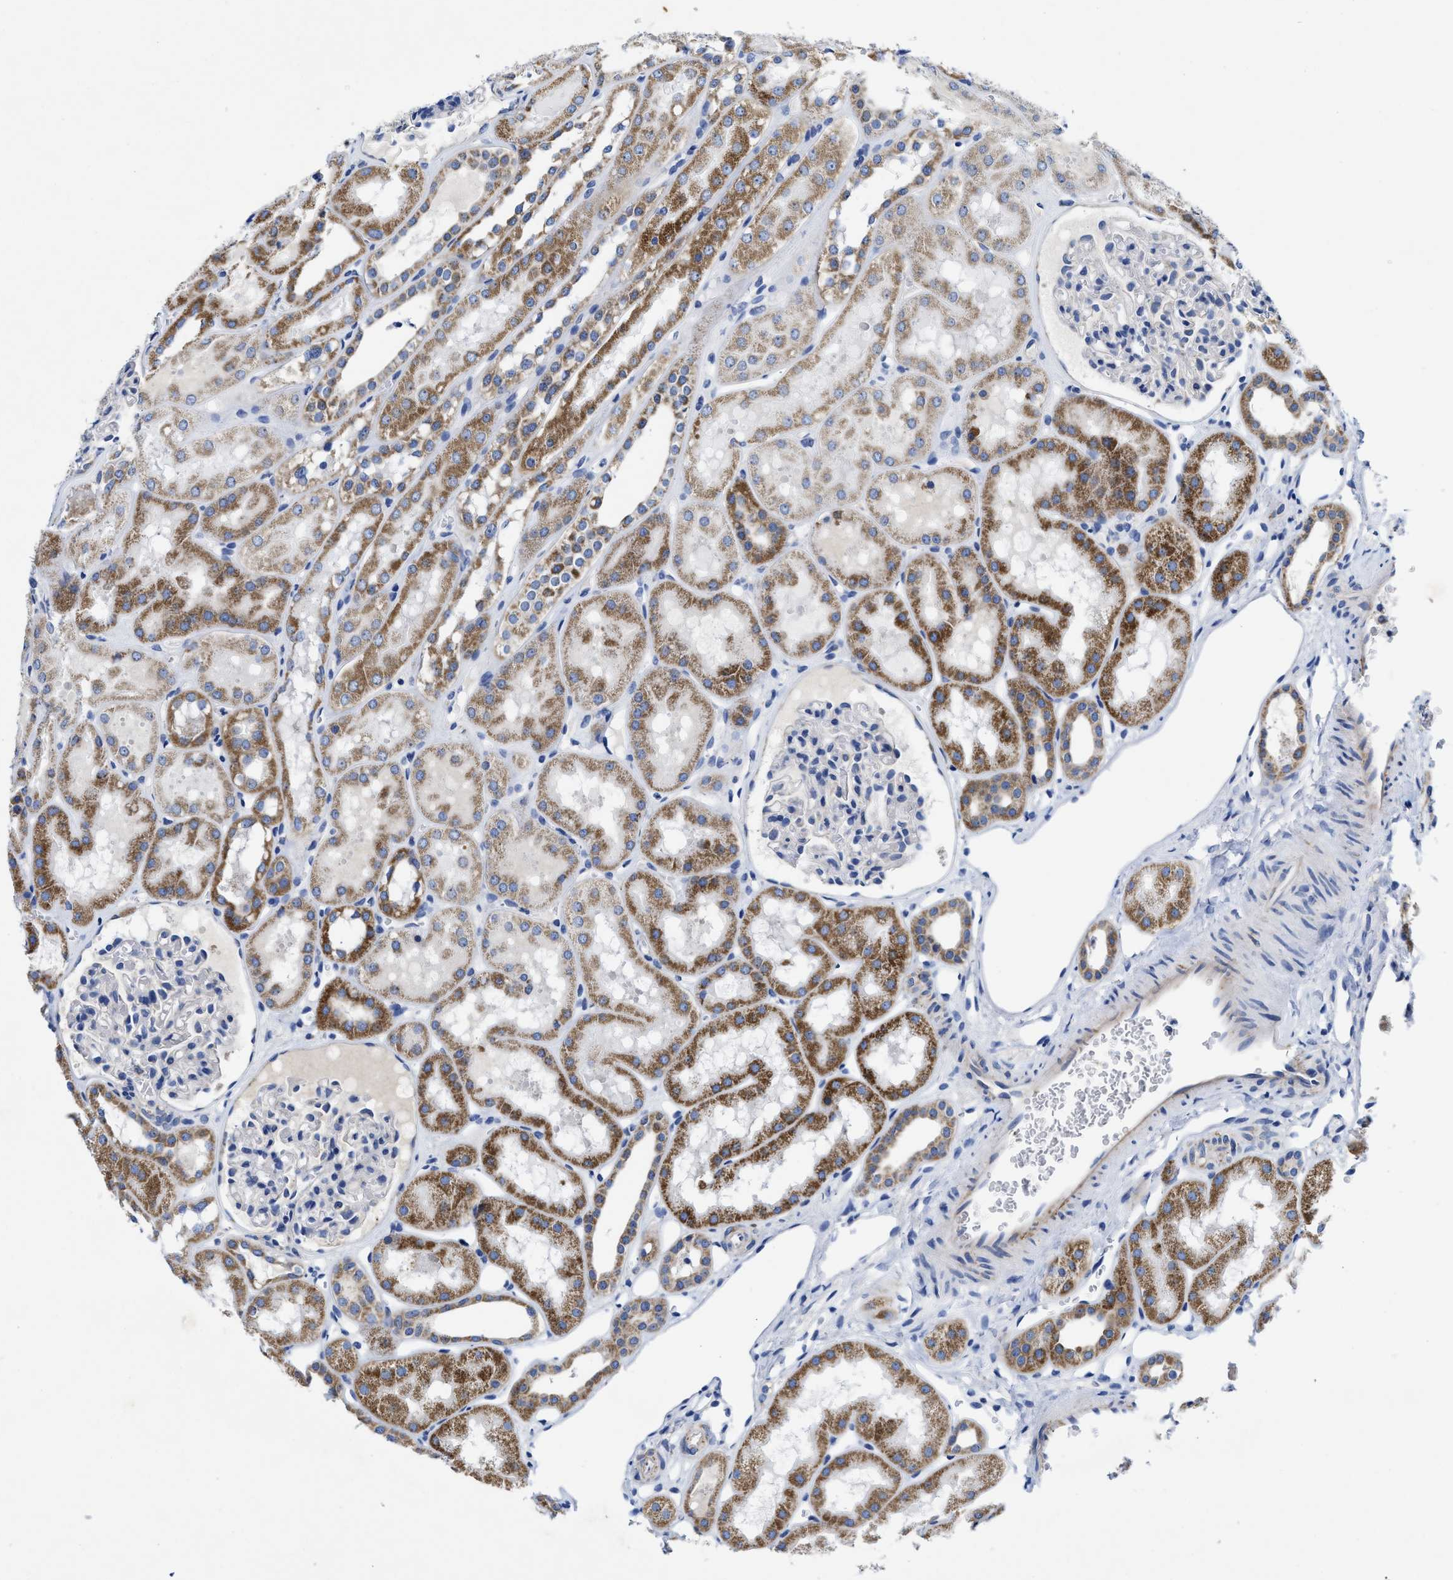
{"staining": {"intensity": "negative", "quantity": "none", "location": "none"}, "tissue": "kidney", "cell_type": "Cells in glomeruli", "image_type": "normal", "snomed": [{"axis": "morphology", "description": "Normal tissue, NOS"}, {"axis": "topography", "description": "Kidney"}, {"axis": "topography", "description": "Urinary bladder"}], "caption": "A micrograph of human kidney is negative for staining in cells in glomeruli. Nuclei are stained in blue.", "gene": "TBRG4", "patient": {"sex": "male", "age": 16}}